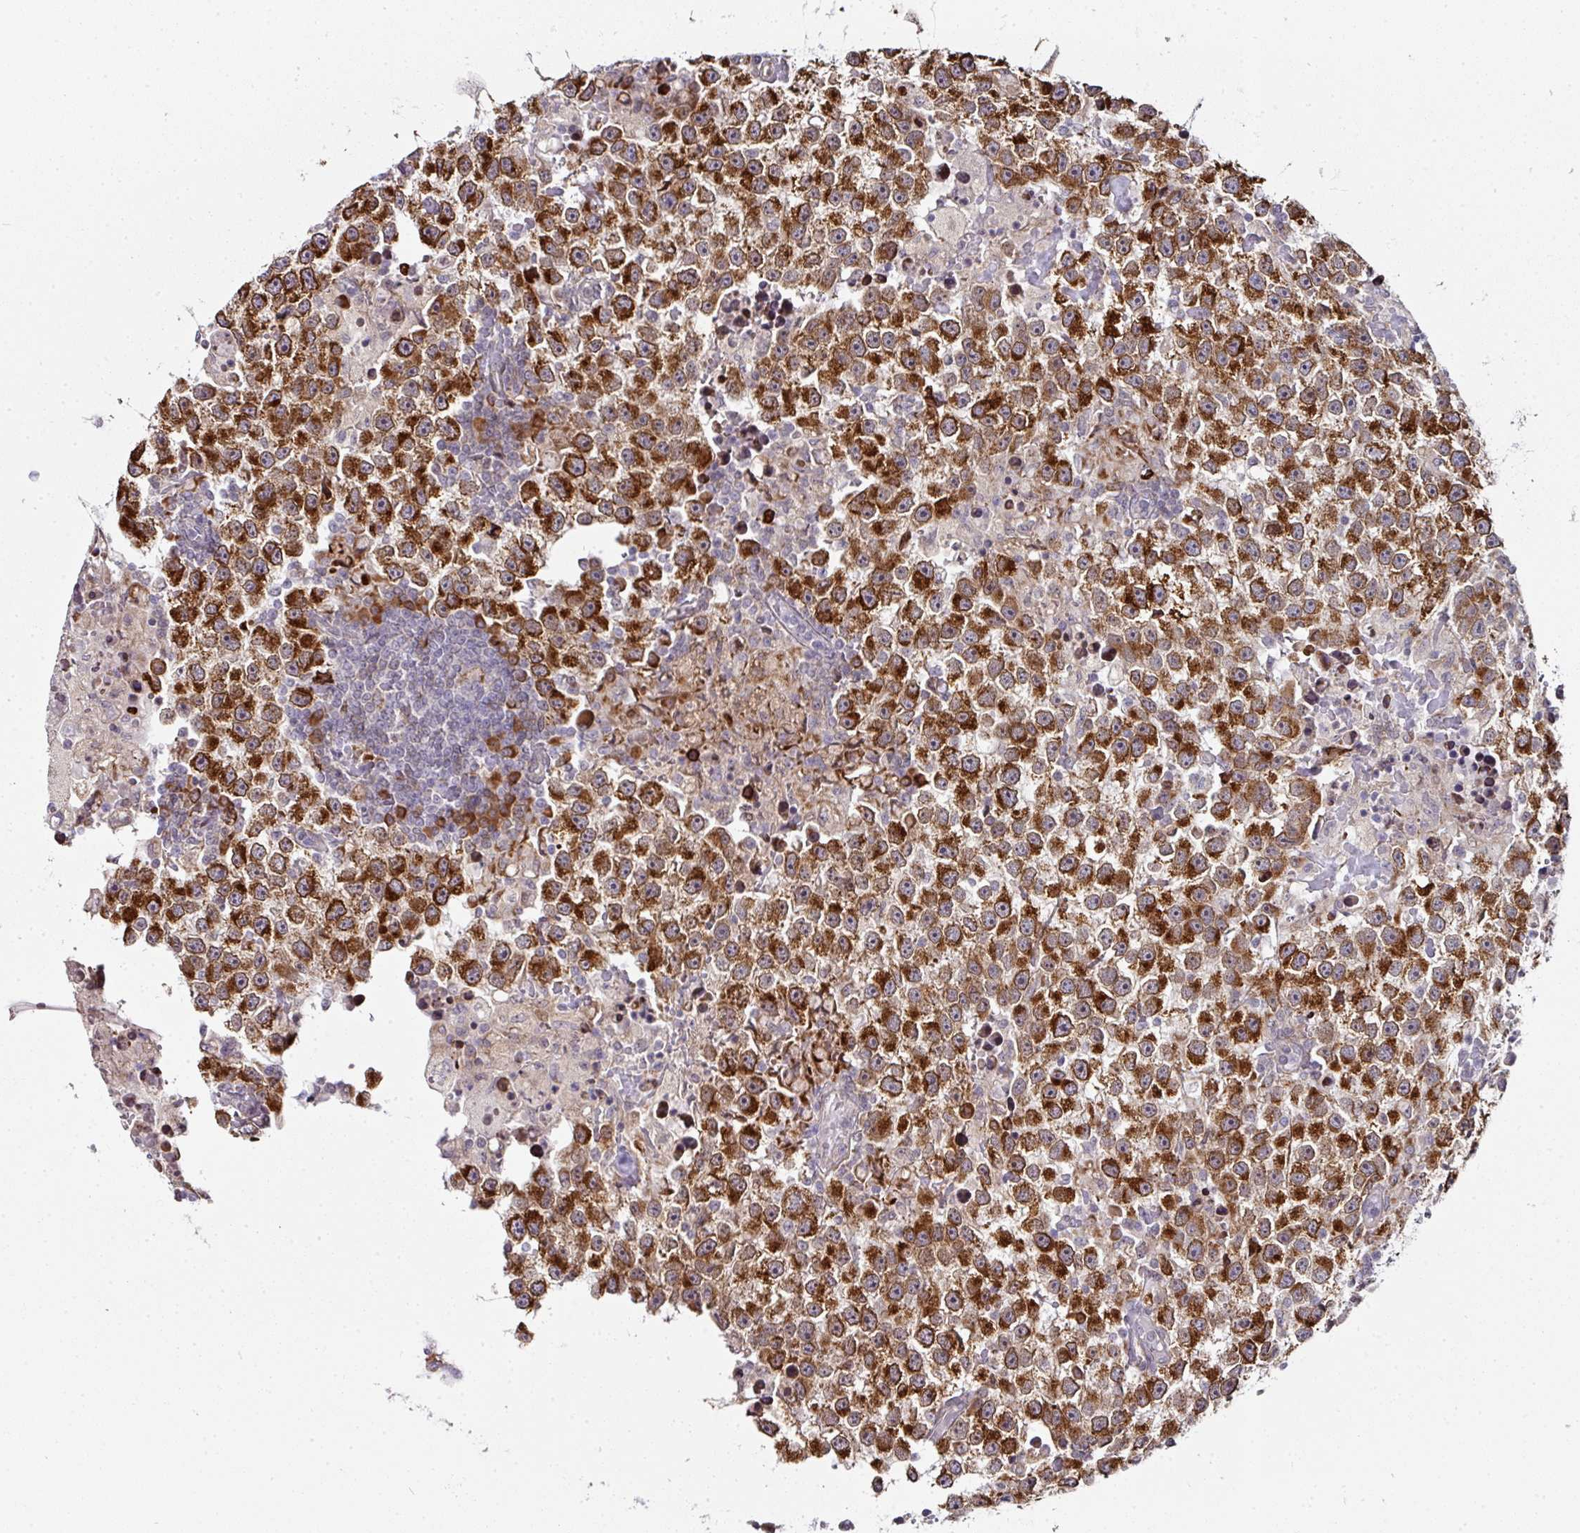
{"staining": {"intensity": "strong", "quantity": ">75%", "location": "cytoplasmic/membranous"}, "tissue": "testis cancer", "cell_type": "Tumor cells", "image_type": "cancer", "snomed": [{"axis": "morphology", "description": "Carcinoma, Embryonal, NOS"}, {"axis": "topography", "description": "Testis"}], "caption": "A high-resolution image shows IHC staining of embryonal carcinoma (testis), which displays strong cytoplasmic/membranous expression in about >75% of tumor cells.", "gene": "APOLD1", "patient": {"sex": "male", "age": 83}}